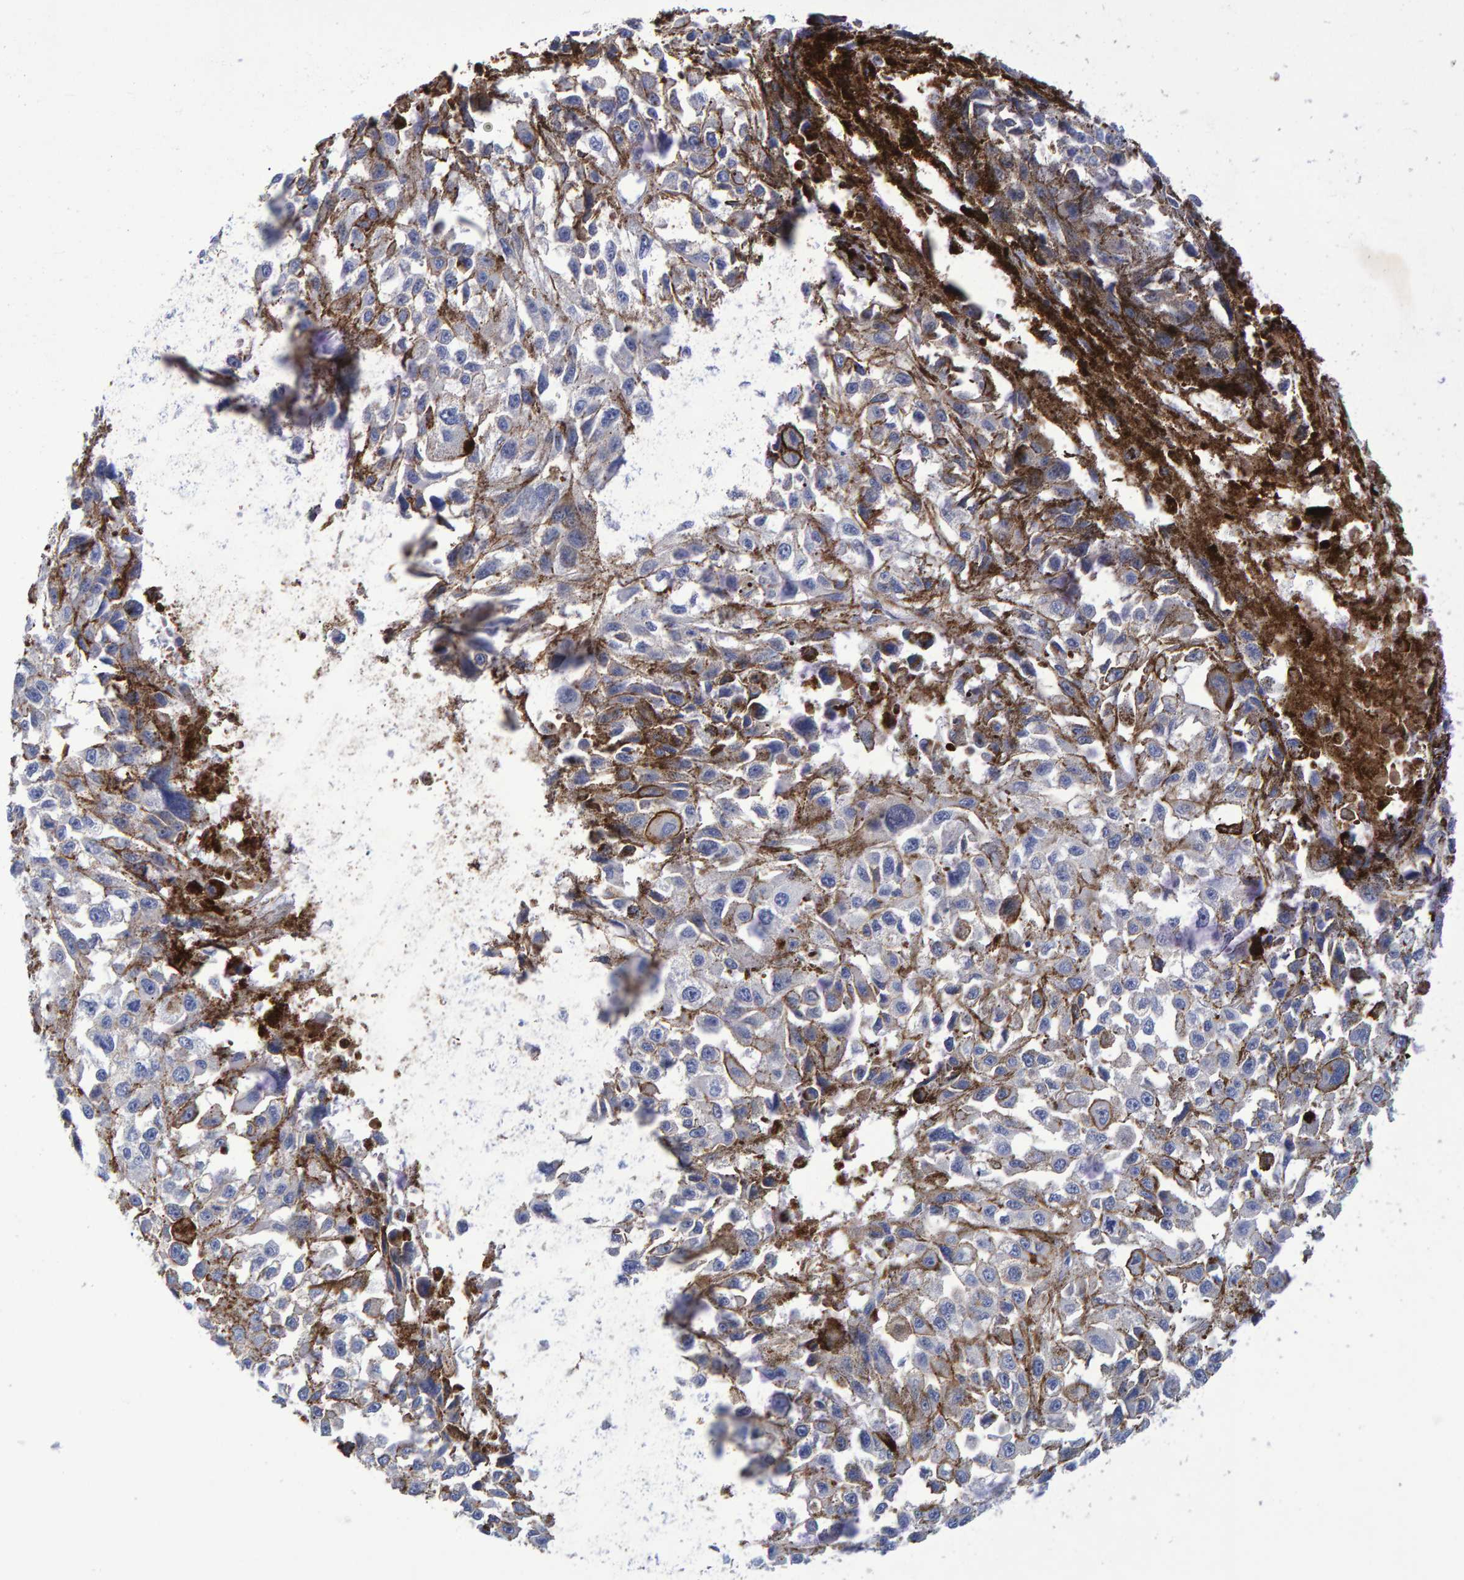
{"staining": {"intensity": "negative", "quantity": "none", "location": "none"}, "tissue": "melanoma", "cell_type": "Tumor cells", "image_type": "cancer", "snomed": [{"axis": "morphology", "description": "Malignant melanoma, Metastatic site"}, {"axis": "topography", "description": "Lymph node"}], "caption": "Tumor cells show no significant expression in melanoma.", "gene": "EFR3A", "patient": {"sex": "male", "age": 59}}